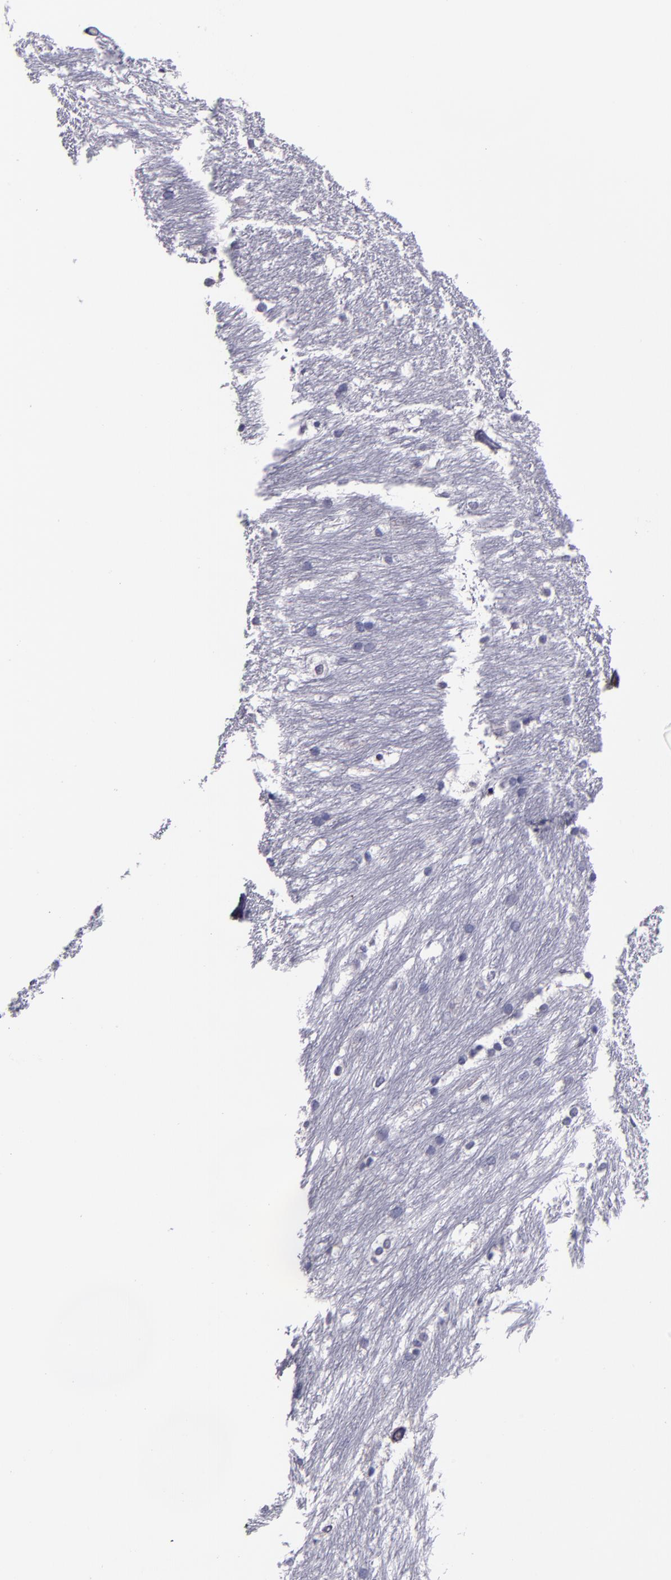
{"staining": {"intensity": "negative", "quantity": "none", "location": "none"}, "tissue": "caudate", "cell_type": "Glial cells", "image_type": "normal", "snomed": [{"axis": "morphology", "description": "Normal tissue, NOS"}, {"axis": "topography", "description": "Lateral ventricle wall"}], "caption": "Immunohistochemistry of unremarkable human caudate reveals no staining in glial cells.", "gene": "MFGE8", "patient": {"sex": "female", "age": 19}}